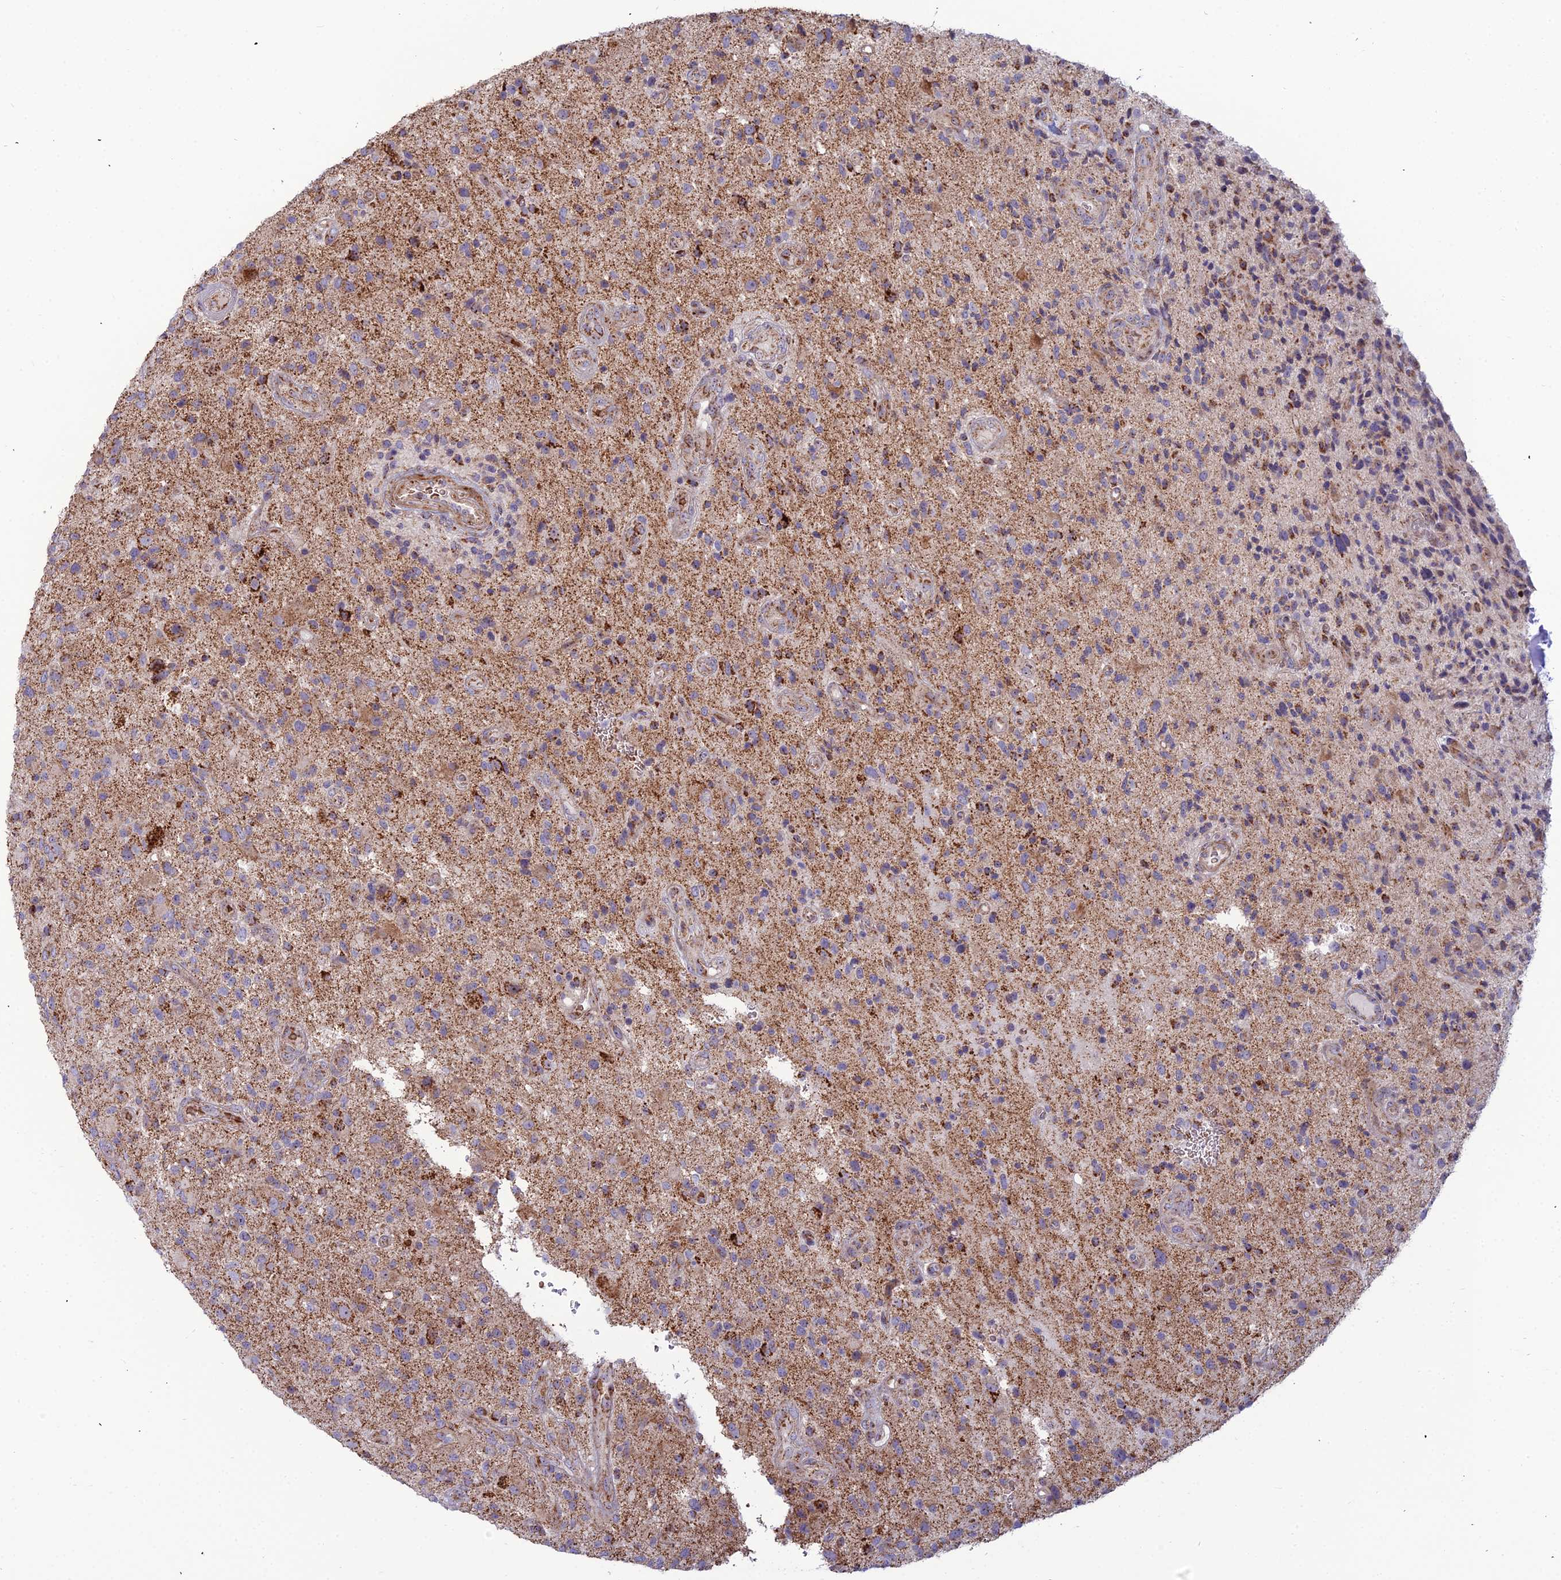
{"staining": {"intensity": "weak", "quantity": "25%-75%", "location": "cytoplasmic/membranous"}, "tissue": "glioma", "cell_type": "Tumor cells", "image_type": "cancer", "snomed": [{"axis": "morphology", "description": "Glioma, malignant, High grade"}, {"axis": "topography", "description": "Brain"}], "caption": "Weak cytoplasmic/membranous protein expression is present in about 25%-75% of tumor cells in glioma. Ihc stains the protein of interest in brown and the nuclei are stained blue.", "gene": "SLC35F4", "patient": {"sex": "male", "age": 47}}